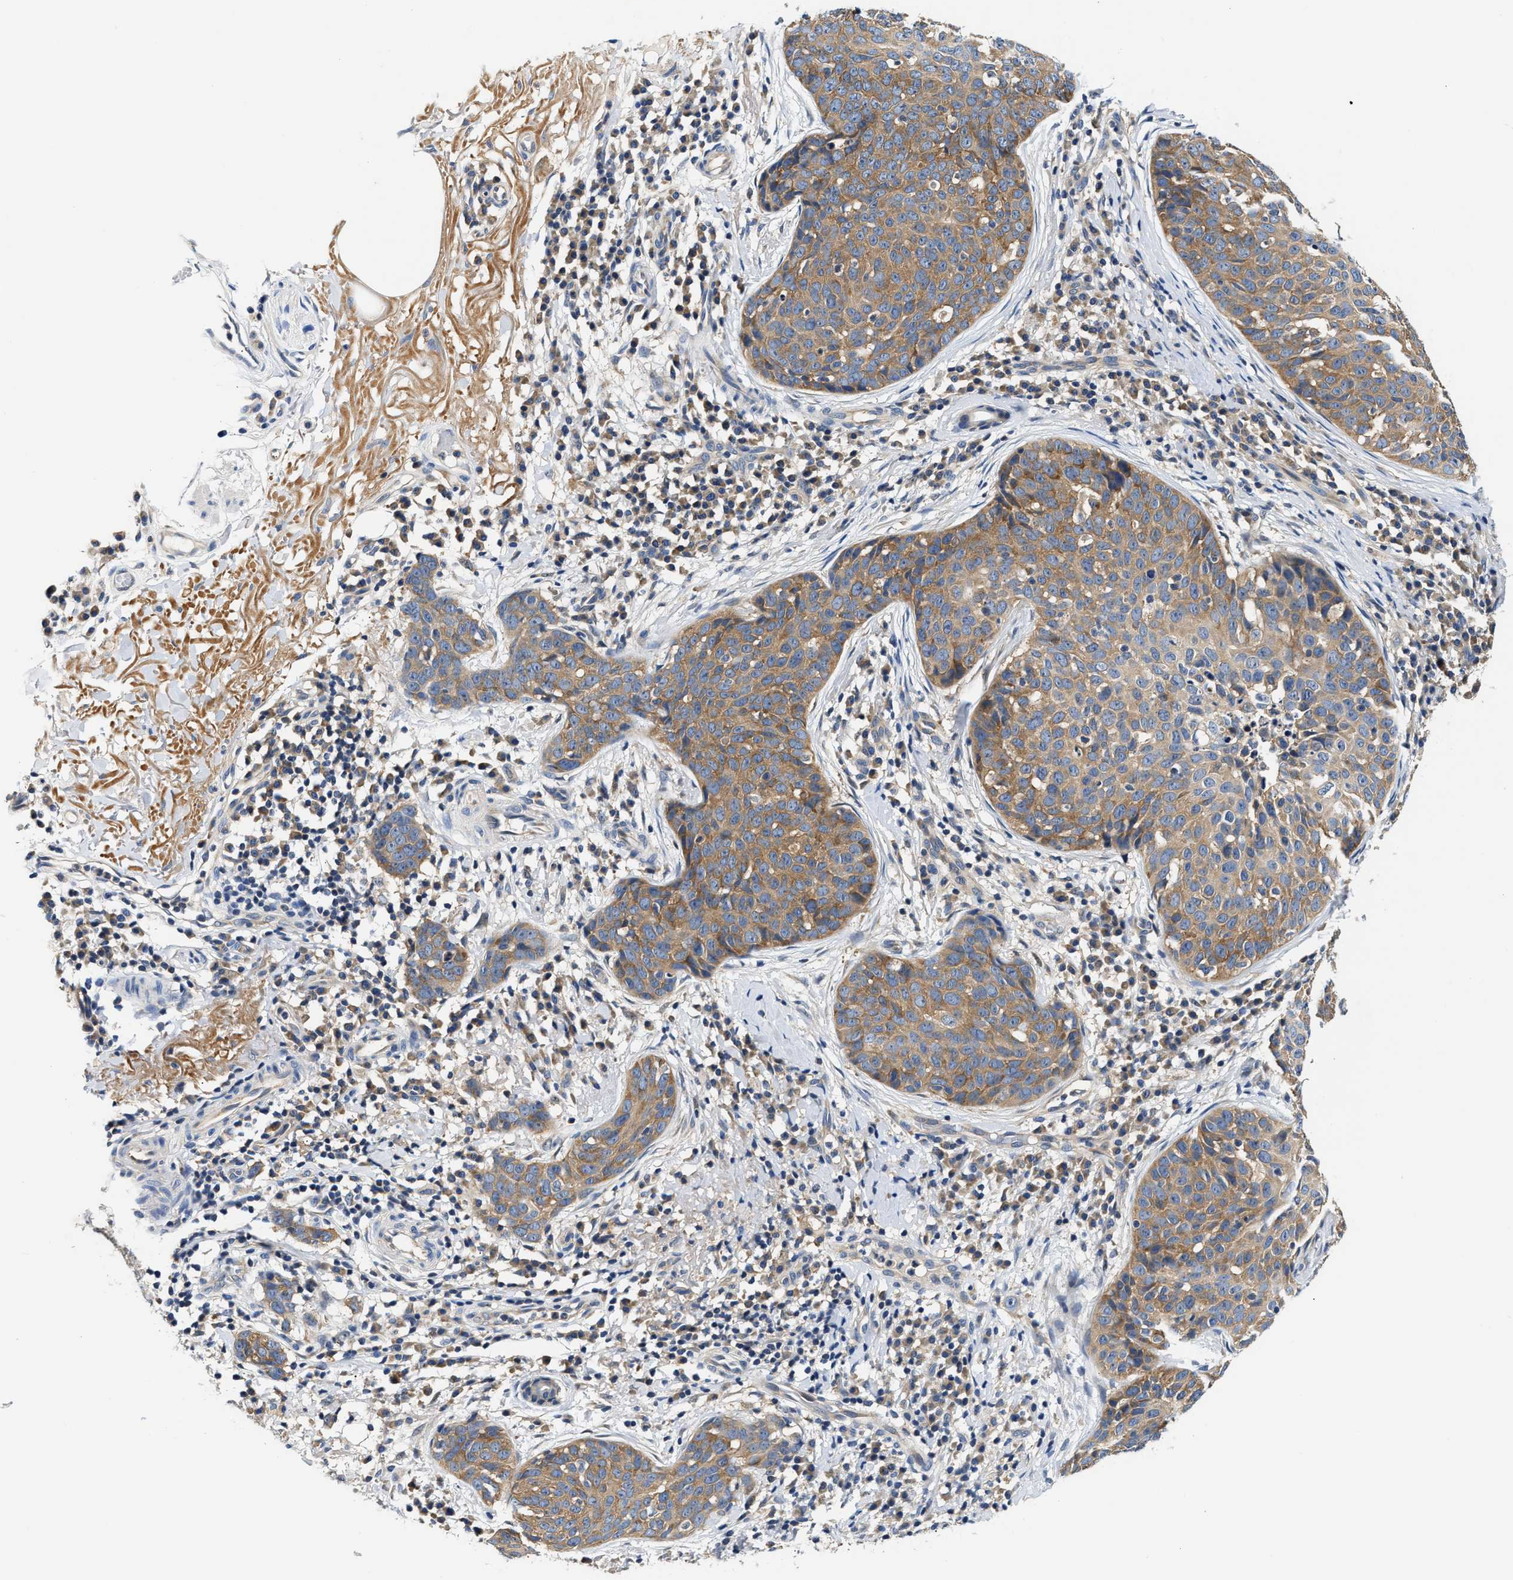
{"staining": {"intensity": "moderate", "quantity": "25%-75%", "location": "cytoplasmic/membranous"}, "tissue": "skin cancer", "cell_type": "Tumor cells", "image_type": "cancer", "snomed": [{"axis": "morphology", "description": "Squamous cell carcinoma in situ, NOS"}, {"axis": "morphology", "description": "Squamous cell carcinoma, NOS"}, {"axis": "topography", "description": "Skin"}], "caption": "Skin squamous cell carcinoma in situ stained for a protein (brown) demonstrates moderate cytoplasmic/membranous positive positivity in about 25%-75% of tumor cells.", "gene": "FAM185A", "patient": {"sex": "male", "age": 93}}